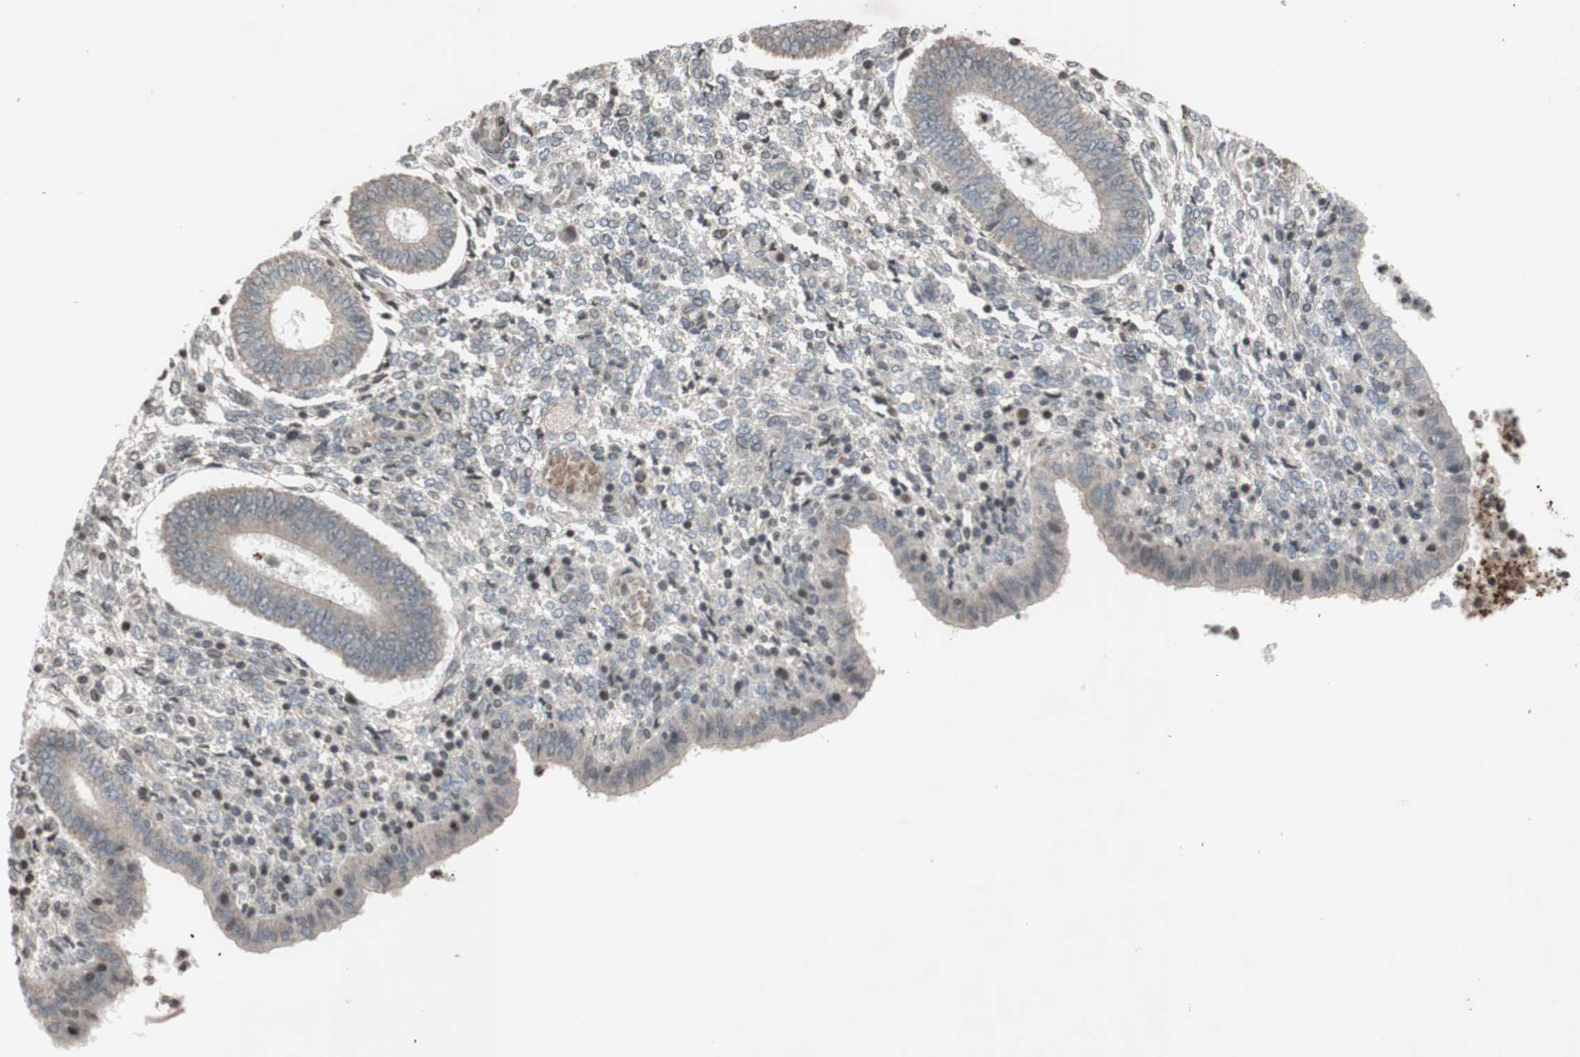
{"staining": {"intensity": "negative", "quantity": "none", "location": "none"}, "tissue": "endometrium", "cell_type": "Cells in endometrial stroma", "image_type": "normal", "snomed": [{"axis": "morphology", "description": "Normal tissue, NOS"}, {"axis": "topography", "description": "Endometrium"}], "caption": "Immunohistochemical staining of benign human endometrium exhibits no significant staining in cells in endometrial stroma. Nuclei are stained in blue.", "gene": "MCM6", "patient": {"sex": "female", "age": 35}}